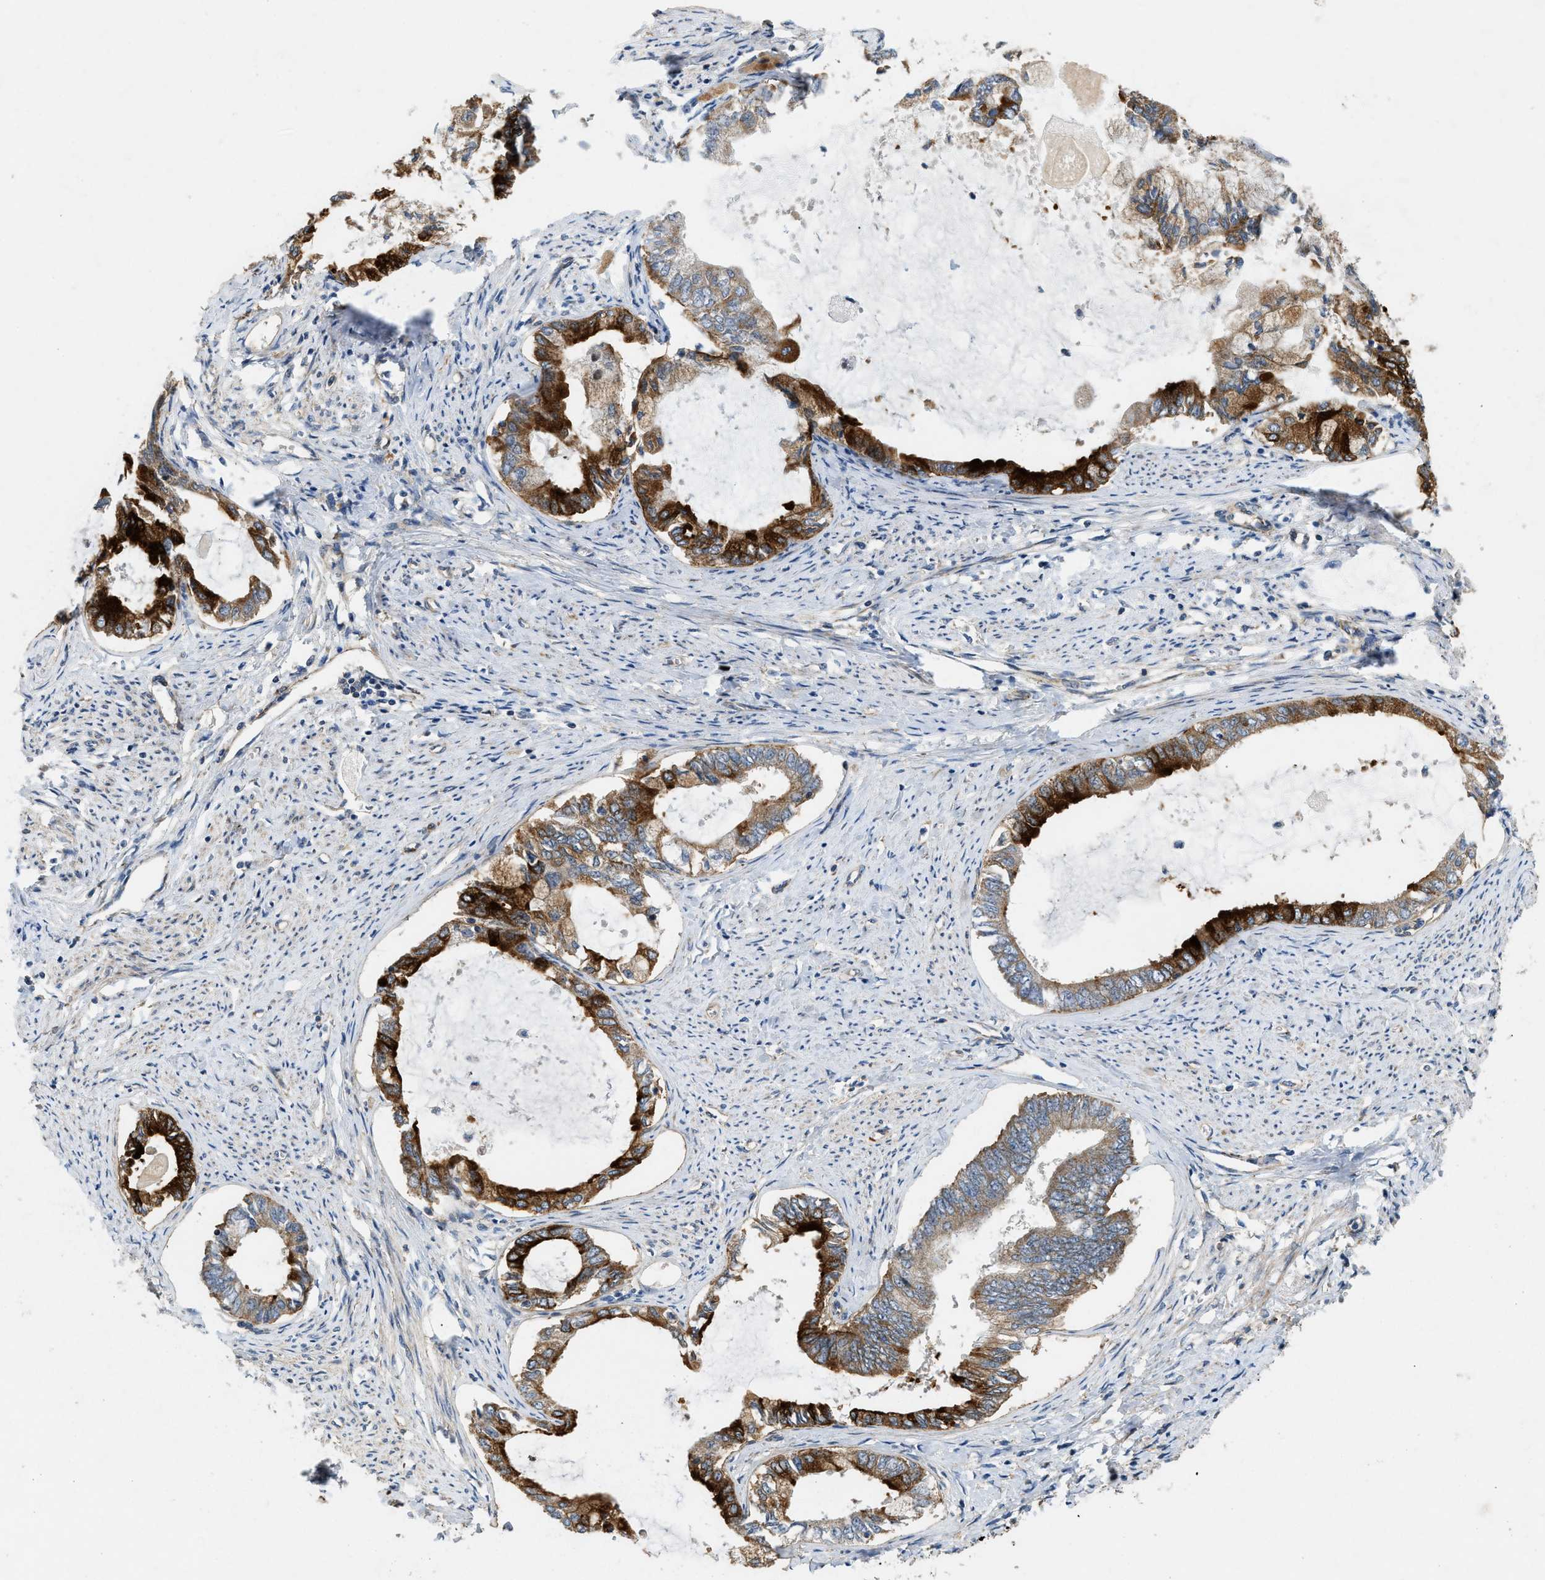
{"staining": {"intensity": "strong", "quantity": ">75%", "location": "cytoplasmic/membranous"}, "tissue": "endometrial cancer", "cell_type": "Tumor cells", "image_type": "cancer", "snomed": [{"axis": "morphology", "description": "Adenocarcinoma, NOS"}, {"axis": "topography", "description": "Endometrium"}], "caption": "Immunohistochemistry photomicrograph of neoplastic tissue: human endometrial cancer stained using IHC exhibits high levels of strong protein expression localized specifically in the cytoplasmic/membranous of tumor cells, appearing as a cytoplasmic/membranous brown color.", "gene": "ZNF599", "patient": {"sex": "female", "age": 86}}